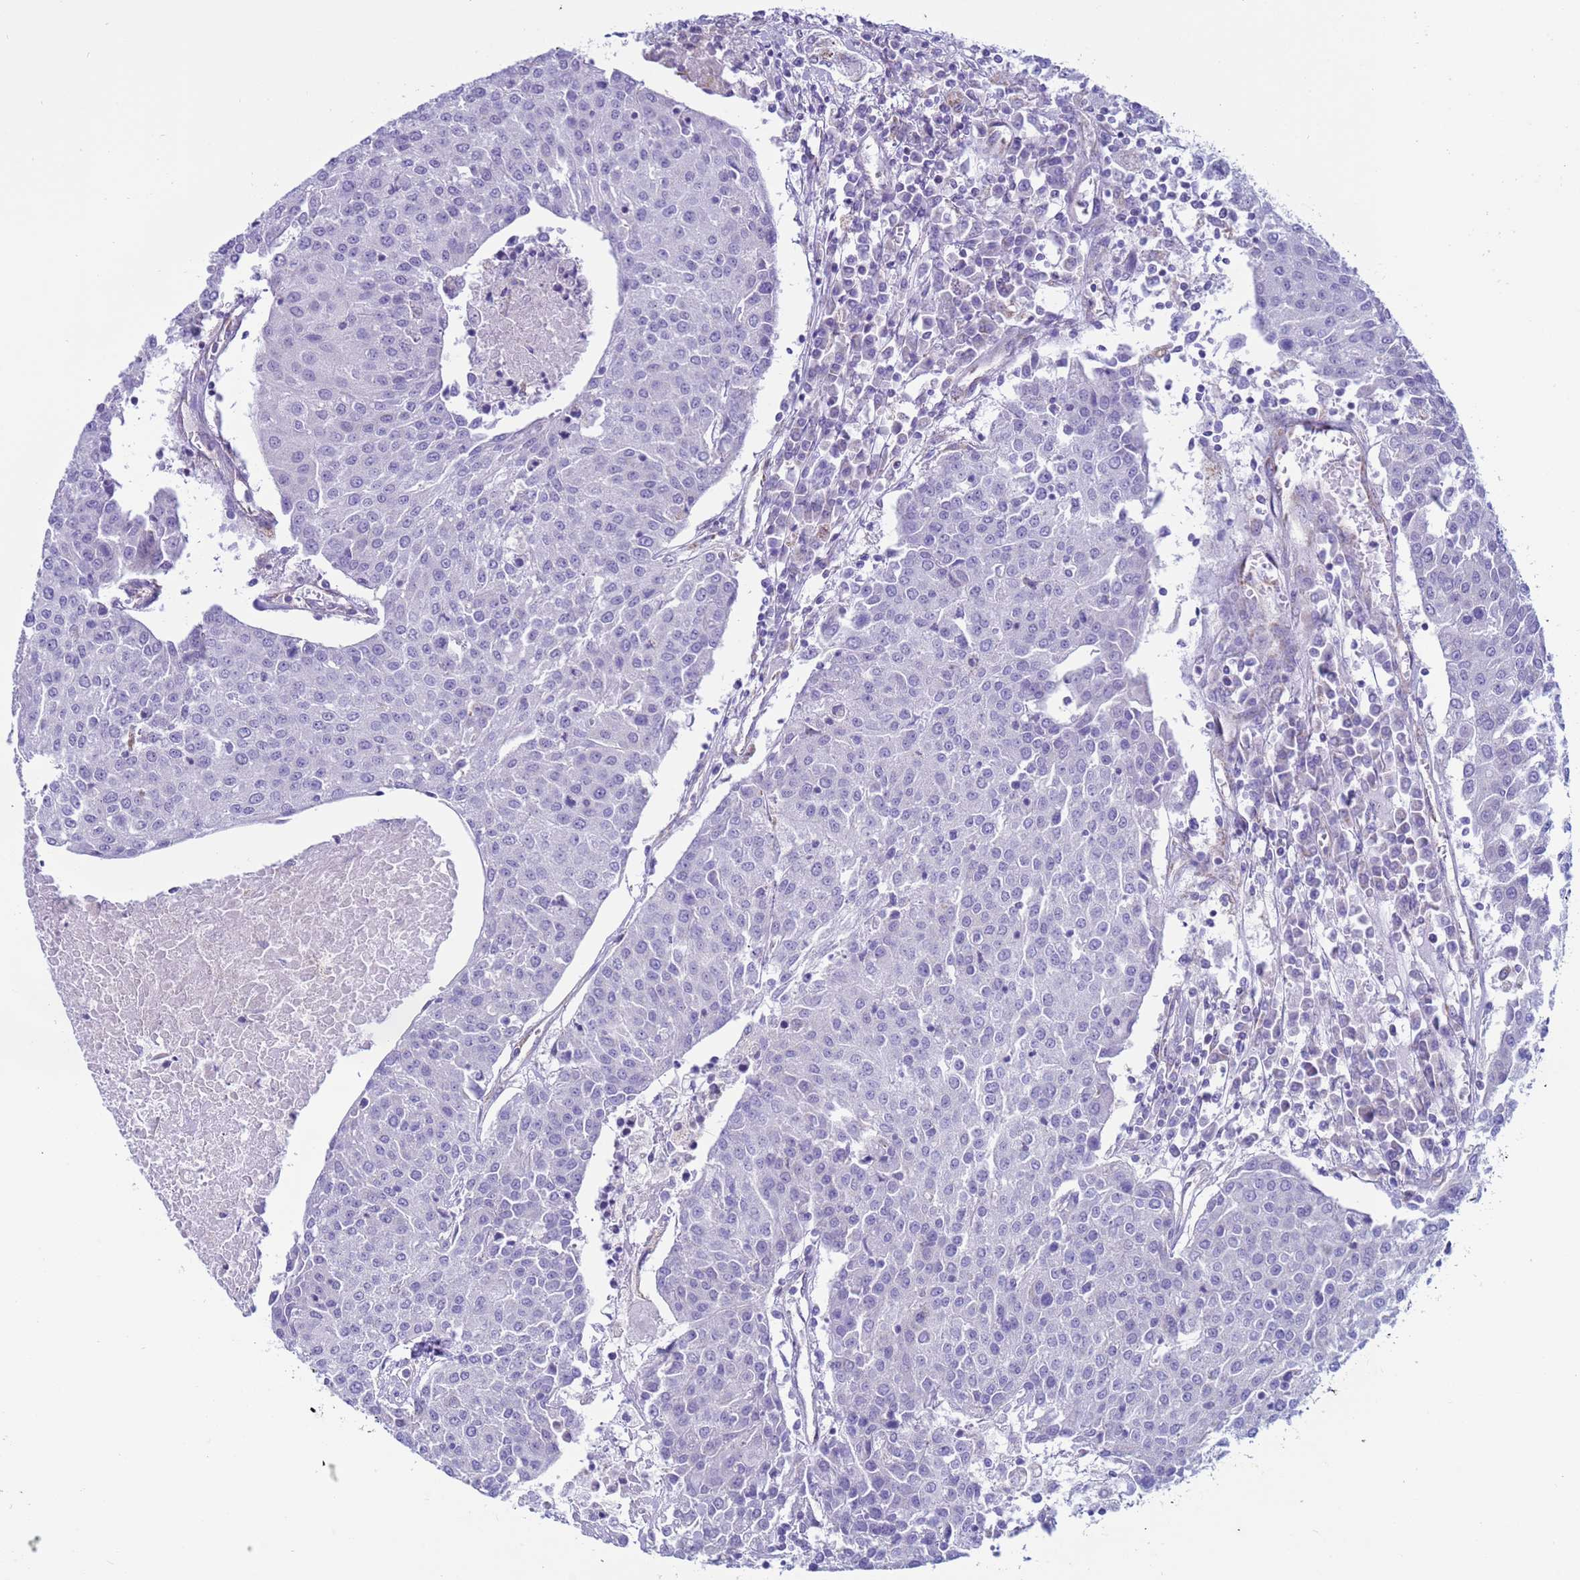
{"staining": {"intensity": "negative", "quantity": "none", "location": "none"}, "tissue": "urothelial cancer", "cell_type": "Tumor cells", "image_type": "cancer", "snomed": [{"axis": "morphology", "description": "Urothelial carcinoma, High grade"}, {"axis": "topography", "description": "Urinary bladder"}], "caption": "IHC image of human urothelial cancer stained for a protein (brown), which displays no staining in tumor cells.", "gene": "NCALD", "patient": {"sex": "female", "age": 85}}